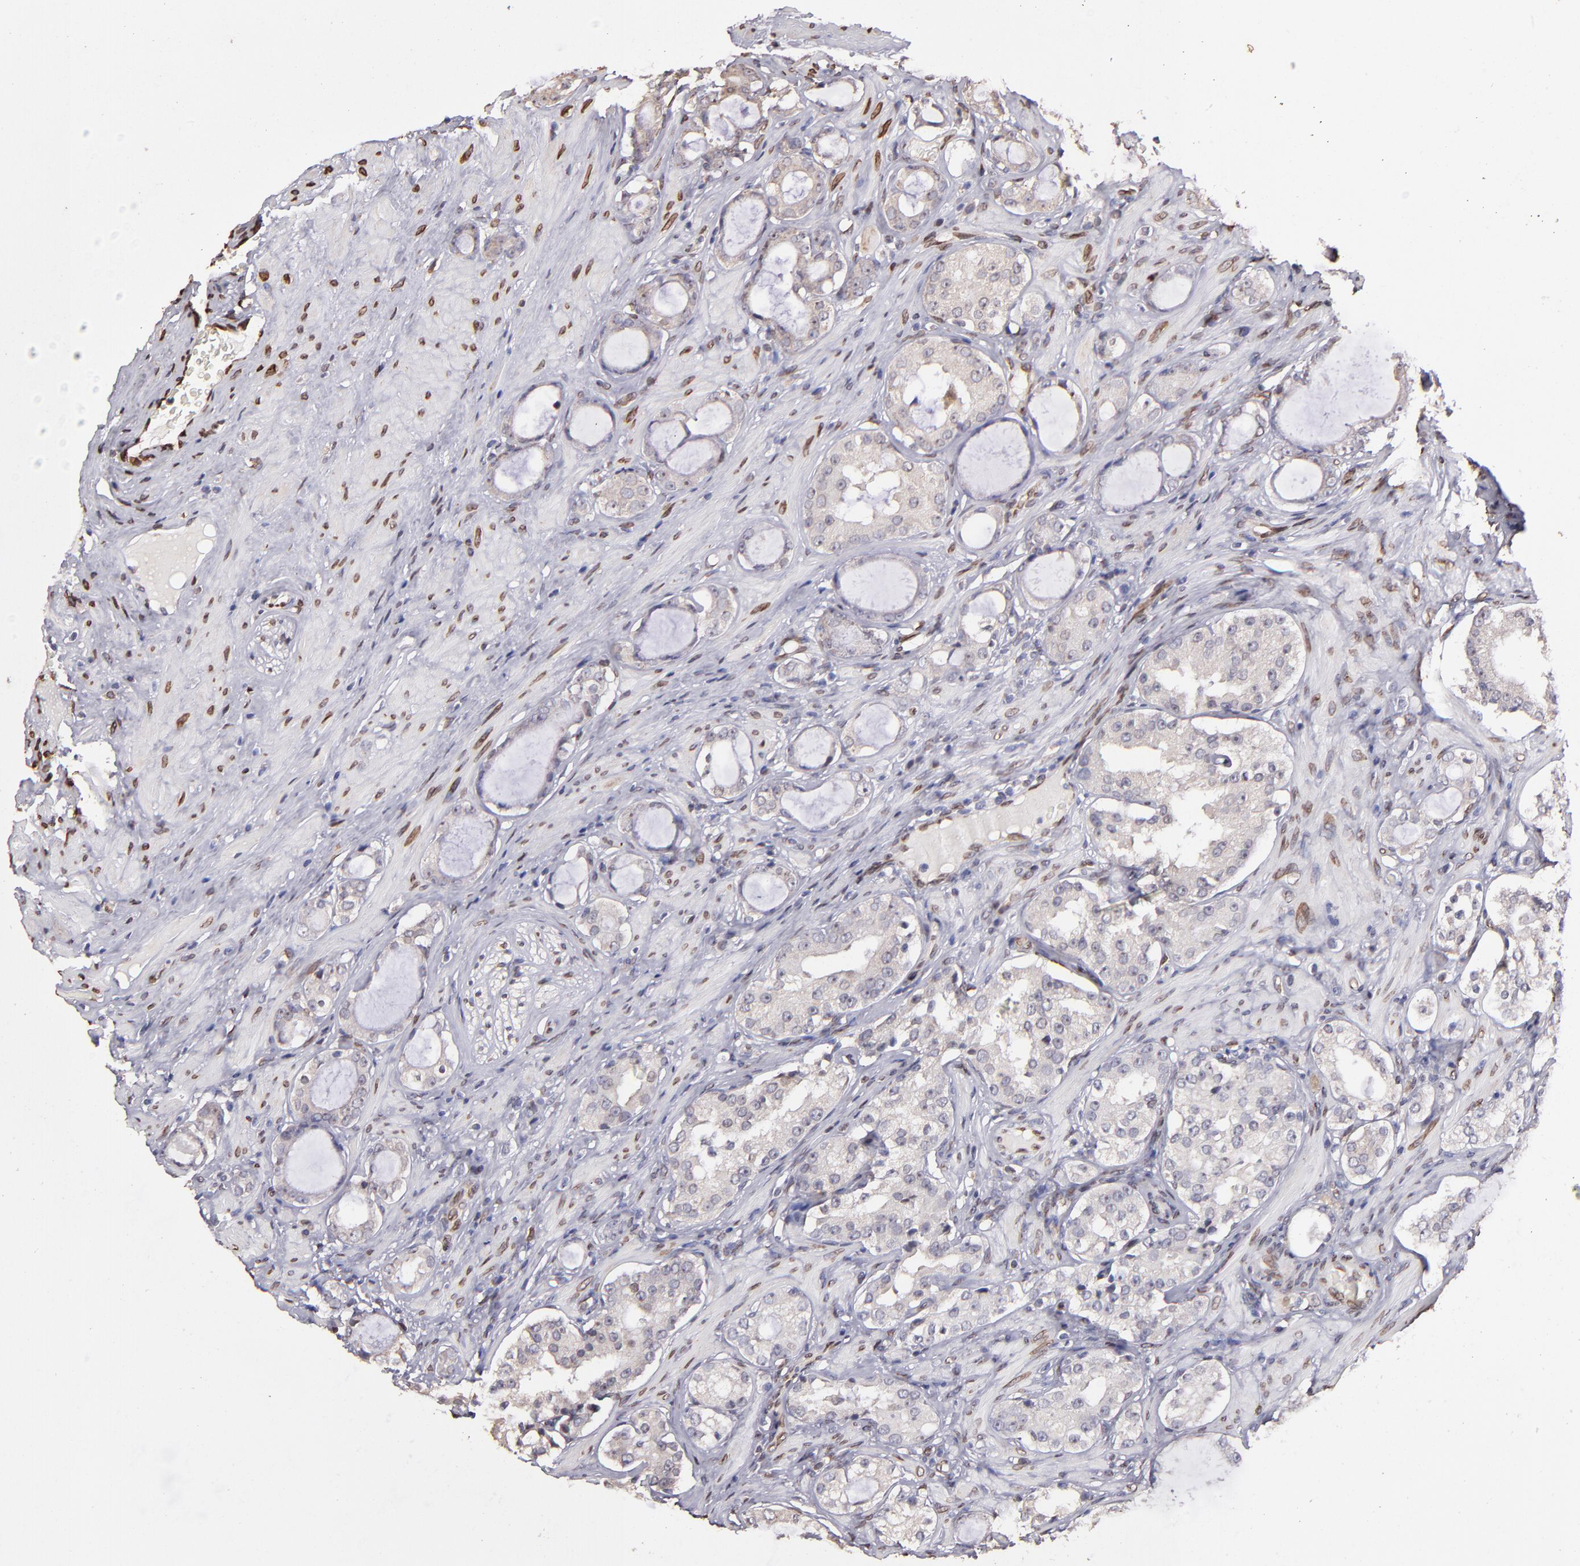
{"staining": {"intensity": "weak", "quantity": "<25%", "location": "cytoplasmic/membranous,nuclear"}, "tissue": "prostate cancer", "cell_type": "Tumor cells", "image_type": "cancer", "snomed": [{"axis": "morphology", "description": "Adenocarcinoma, Medium grade"}, {"axis": "topography", "description": "Prostate"}], "caption": "Tumor cells show no significant expression in adenocarcinoma (medium-grade) (prostate).", "gene": "PUM3", "patient": {"sex": "male", "age": 73}}